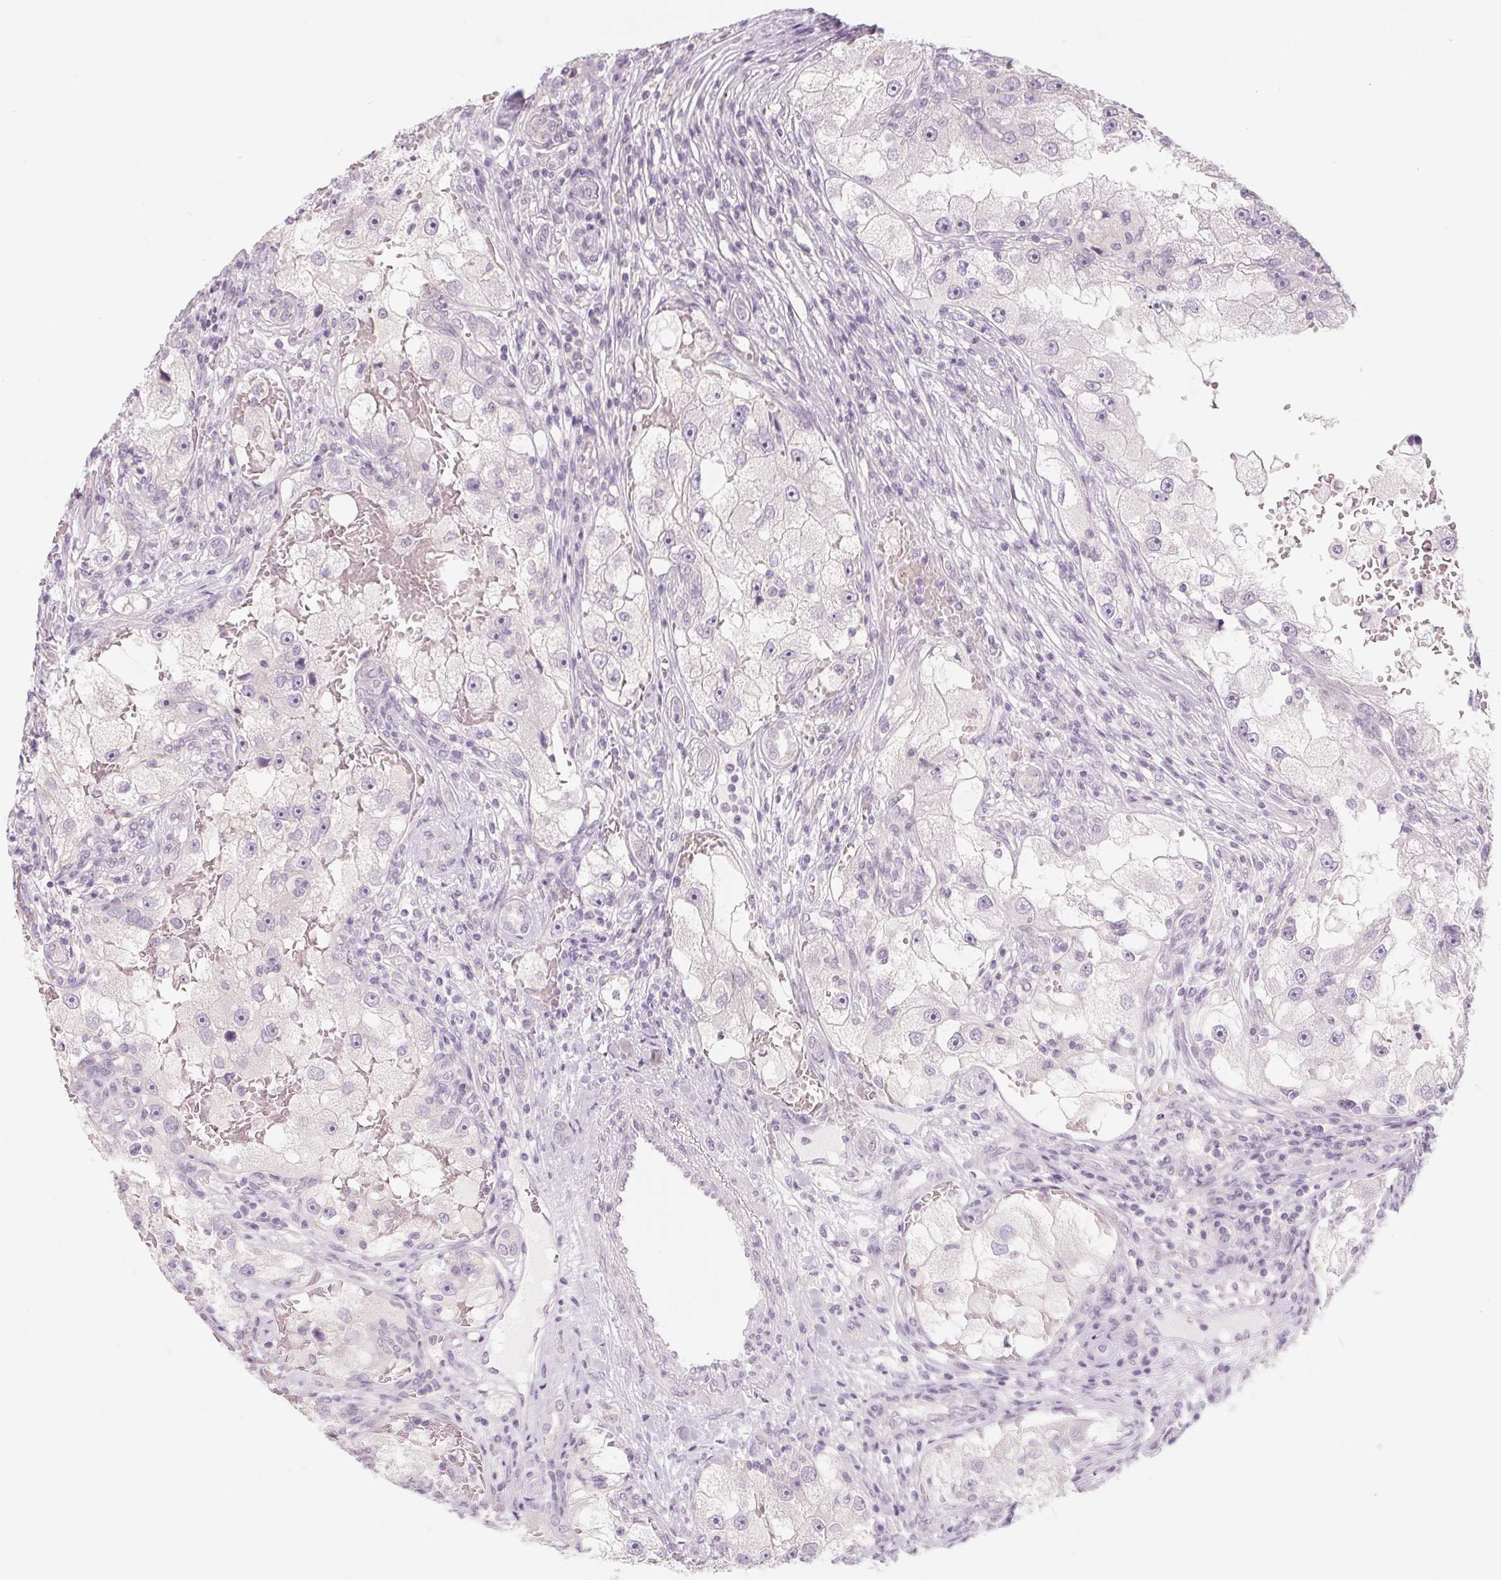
{"staining": {"intensity": "negative", "quantity": "none", "location": "none"}, "tissue": "renal cancer", "cell_type": "Tumor cells", "image_type": "cancer", "snomed": [{"axis": "morphology", "description": "Adenocarcinoma, NOS"}, {"axis": "topography", "description": "Kidney"}], "caption": "IHC photomicrograph of neoplastic tissue: human renal cancer stained with DAB shows no significant protein staining in tumor cells. Nuclei are stained in blue.", "gene": "POU1F1", "patient": {"sex": "male", "age": 63}}